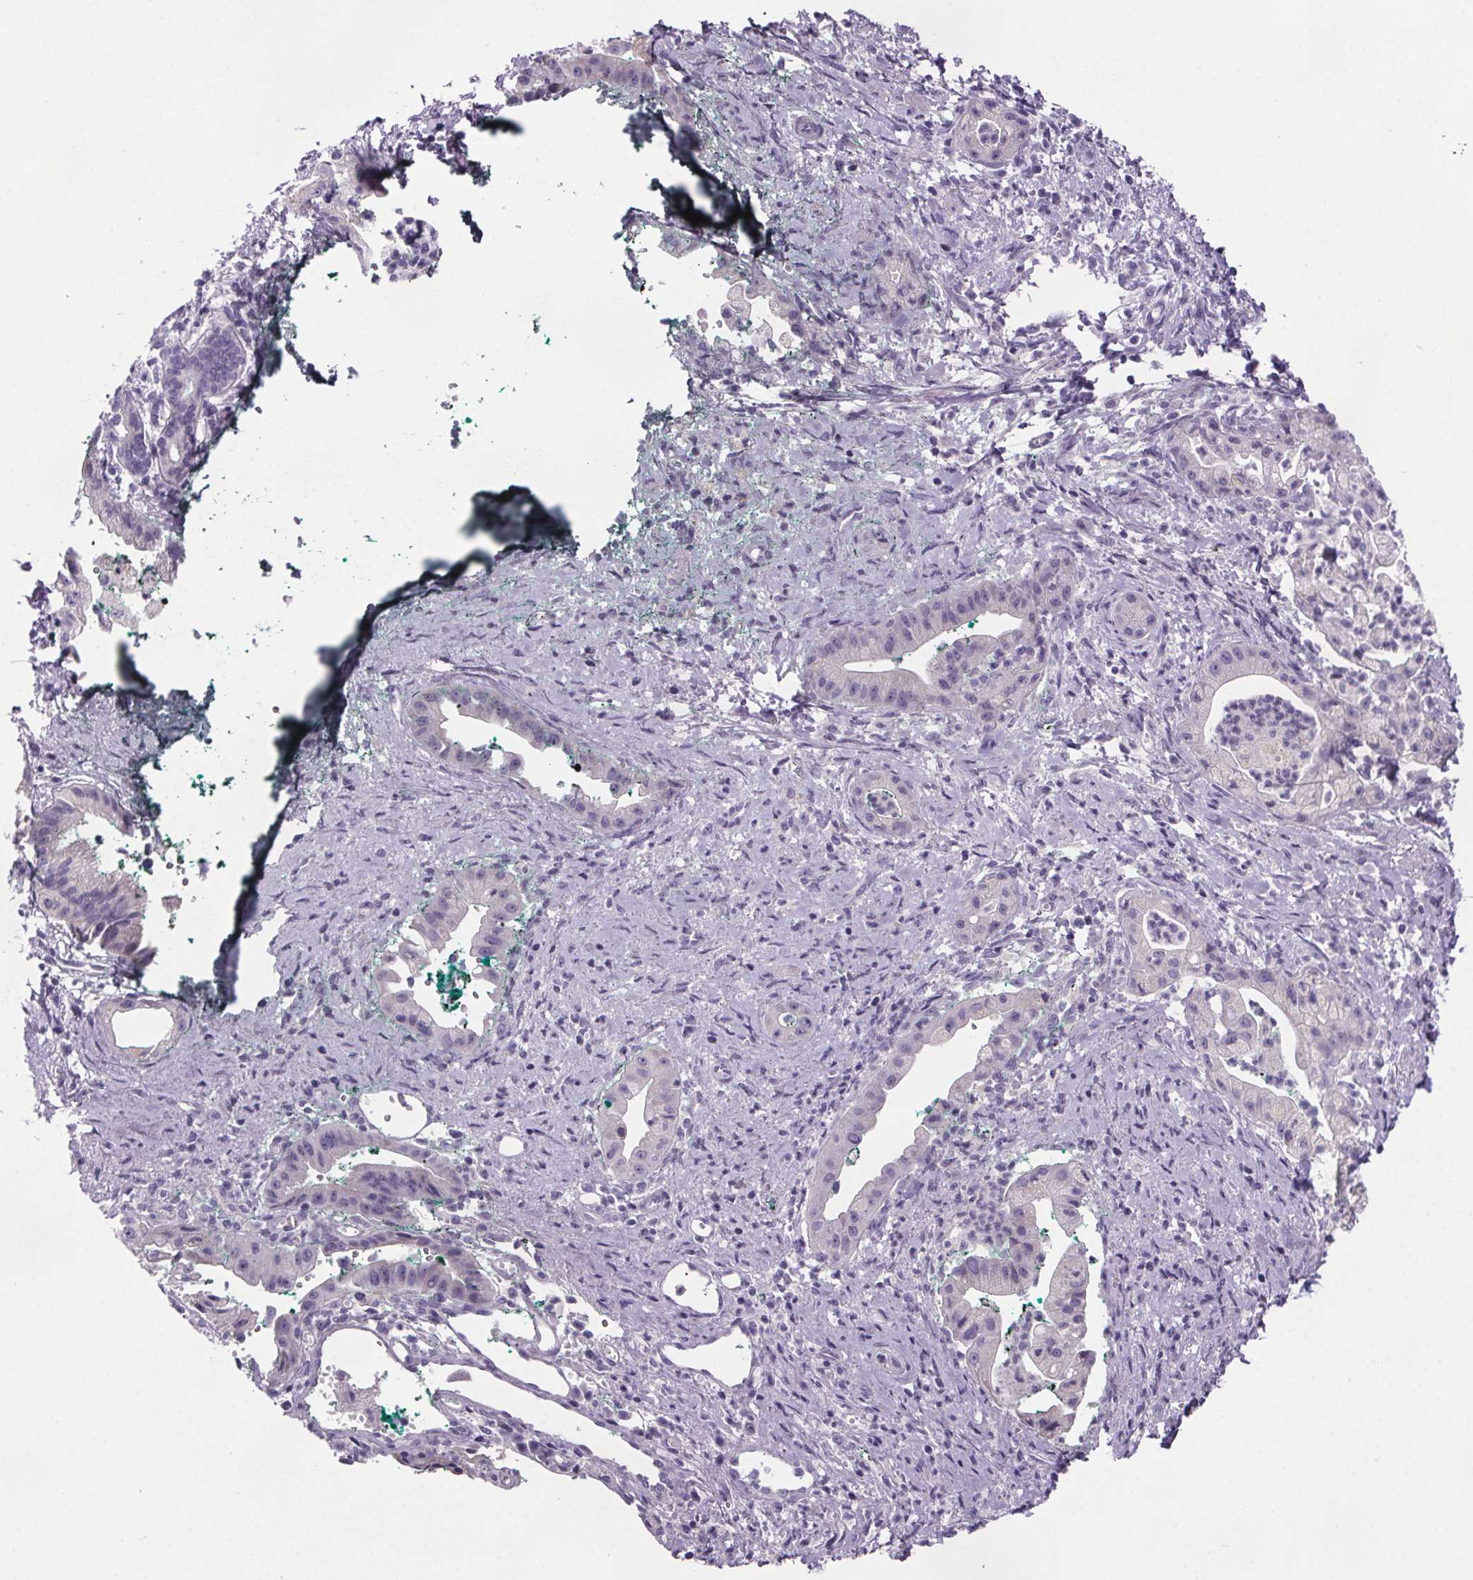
{"staining": {"intensity": "negative", "quantity": "none", "location": "none"}, "tissue": "pancreatic cancer", "cell_type": "Tumor cells", "image_type": "cancer", "snomed": [{"axis": "morphology", "description": "Normal tissue, NOS"}, {"axis": "morphology", "description": "Adenocarcinoma, NOS"}, {"axis": "topography", "description": "Lymph node"}, {"axis": "topography", "description": "Pancreas"}], "caption": "Tumor cells show no significant protein staining in pancreatic cancer (adenocarcinoma). (Stains: DAB immunohistochemistry with hematoxylin counter stain, Microscopy: brightfield microscopy at high magnification).", "gene": "CUBN", "patient": {"sex": "female", "age": 58}}